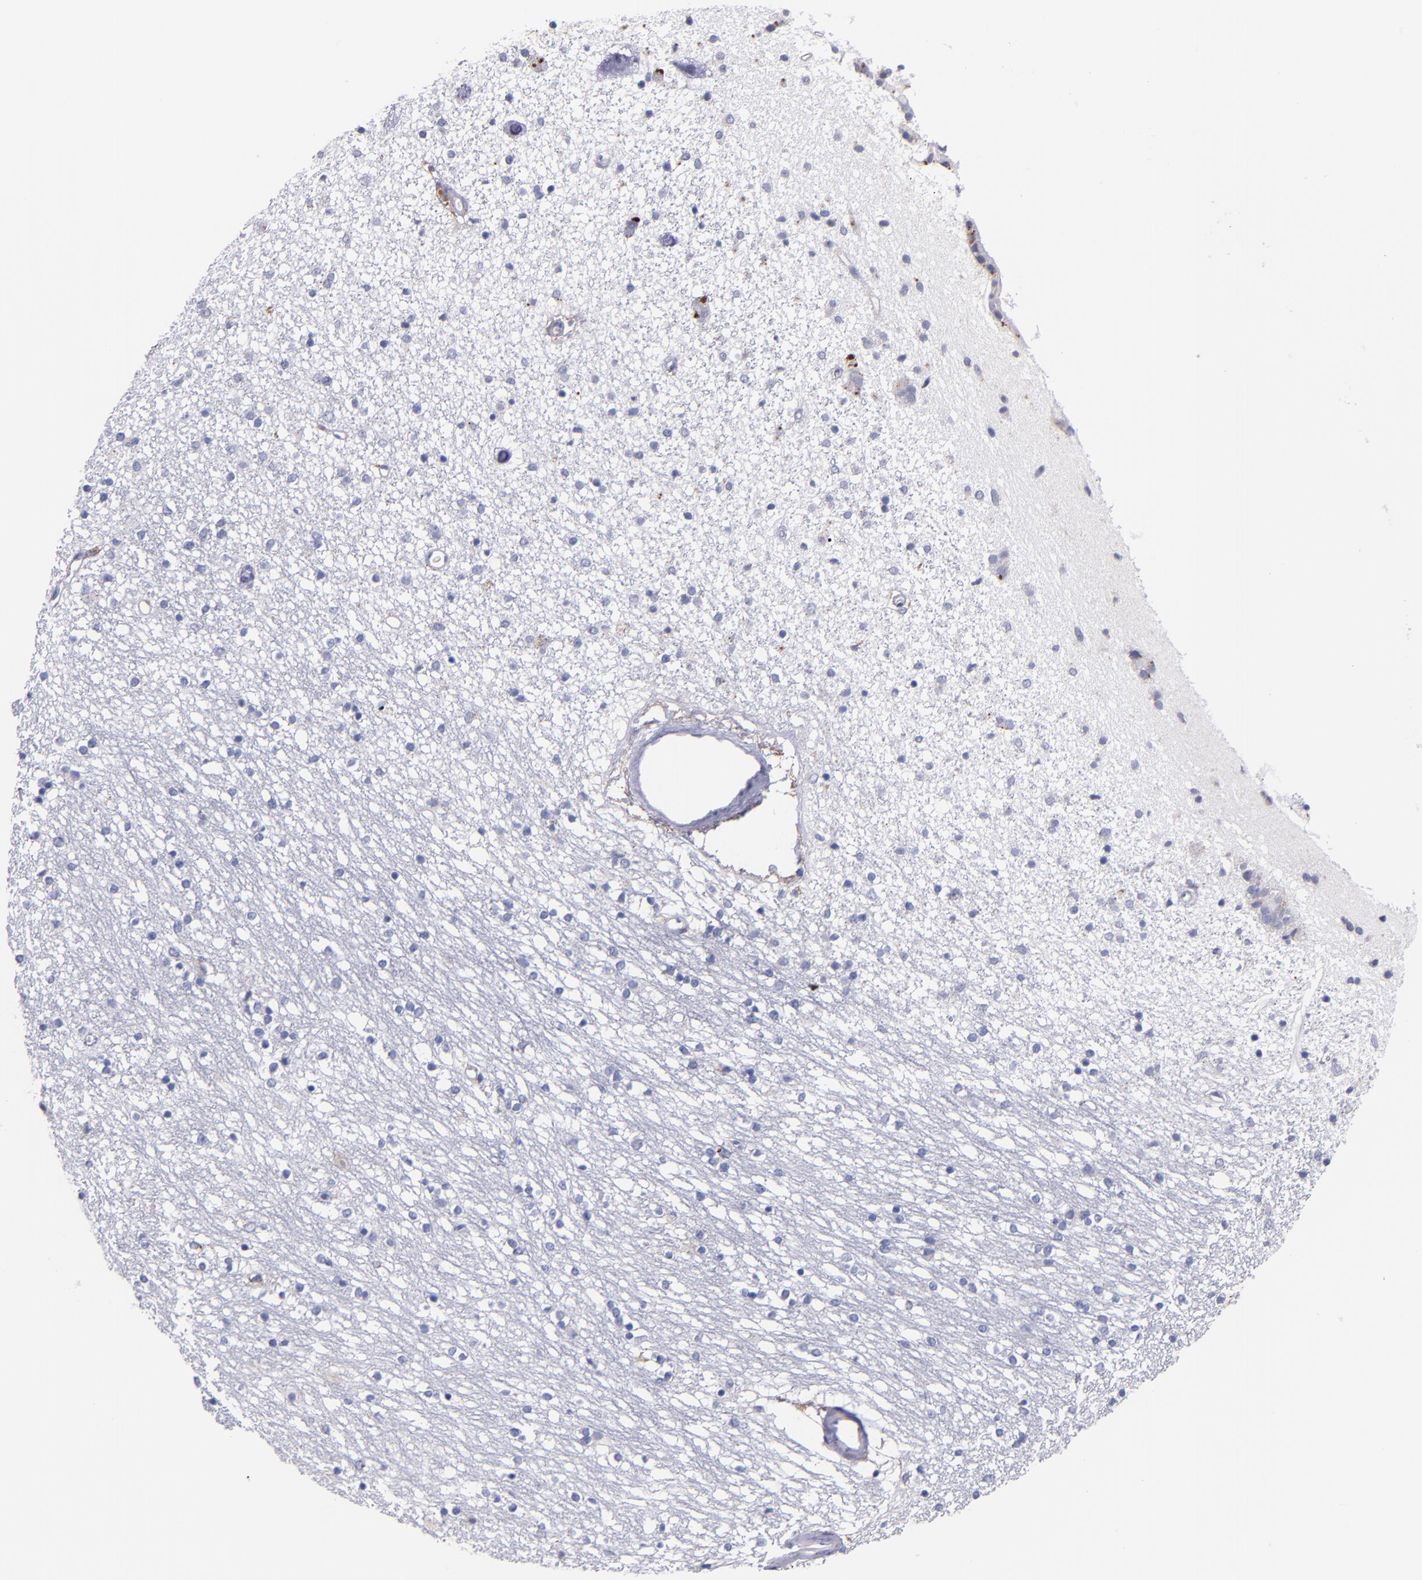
{"staining": {"intensity": "negative", "quantity": "none", "location": "none"}, "tissue": "caudate", "cell_type": "Glial cells", "image_type": "normal", "snomed": [{"axis": "morphology", "description": "Normal tissue, NOS"}, {"axis": "topography", "description": "Lateral ventricle wall"}], "caption": "Immunohistochemistry histopathology image of benign caudate: human caudate stained with DAB reveals no significant protein expression in glial cells. (Stains: DAB (3,3'-diaminobenzidine) immunohistochemistry (IHC) with hematoxylin counter stain, Microscopy: brightfield microscopy at high magnification).", "gene": "IVL", "patient": {"sex": "female", "age": 54}}